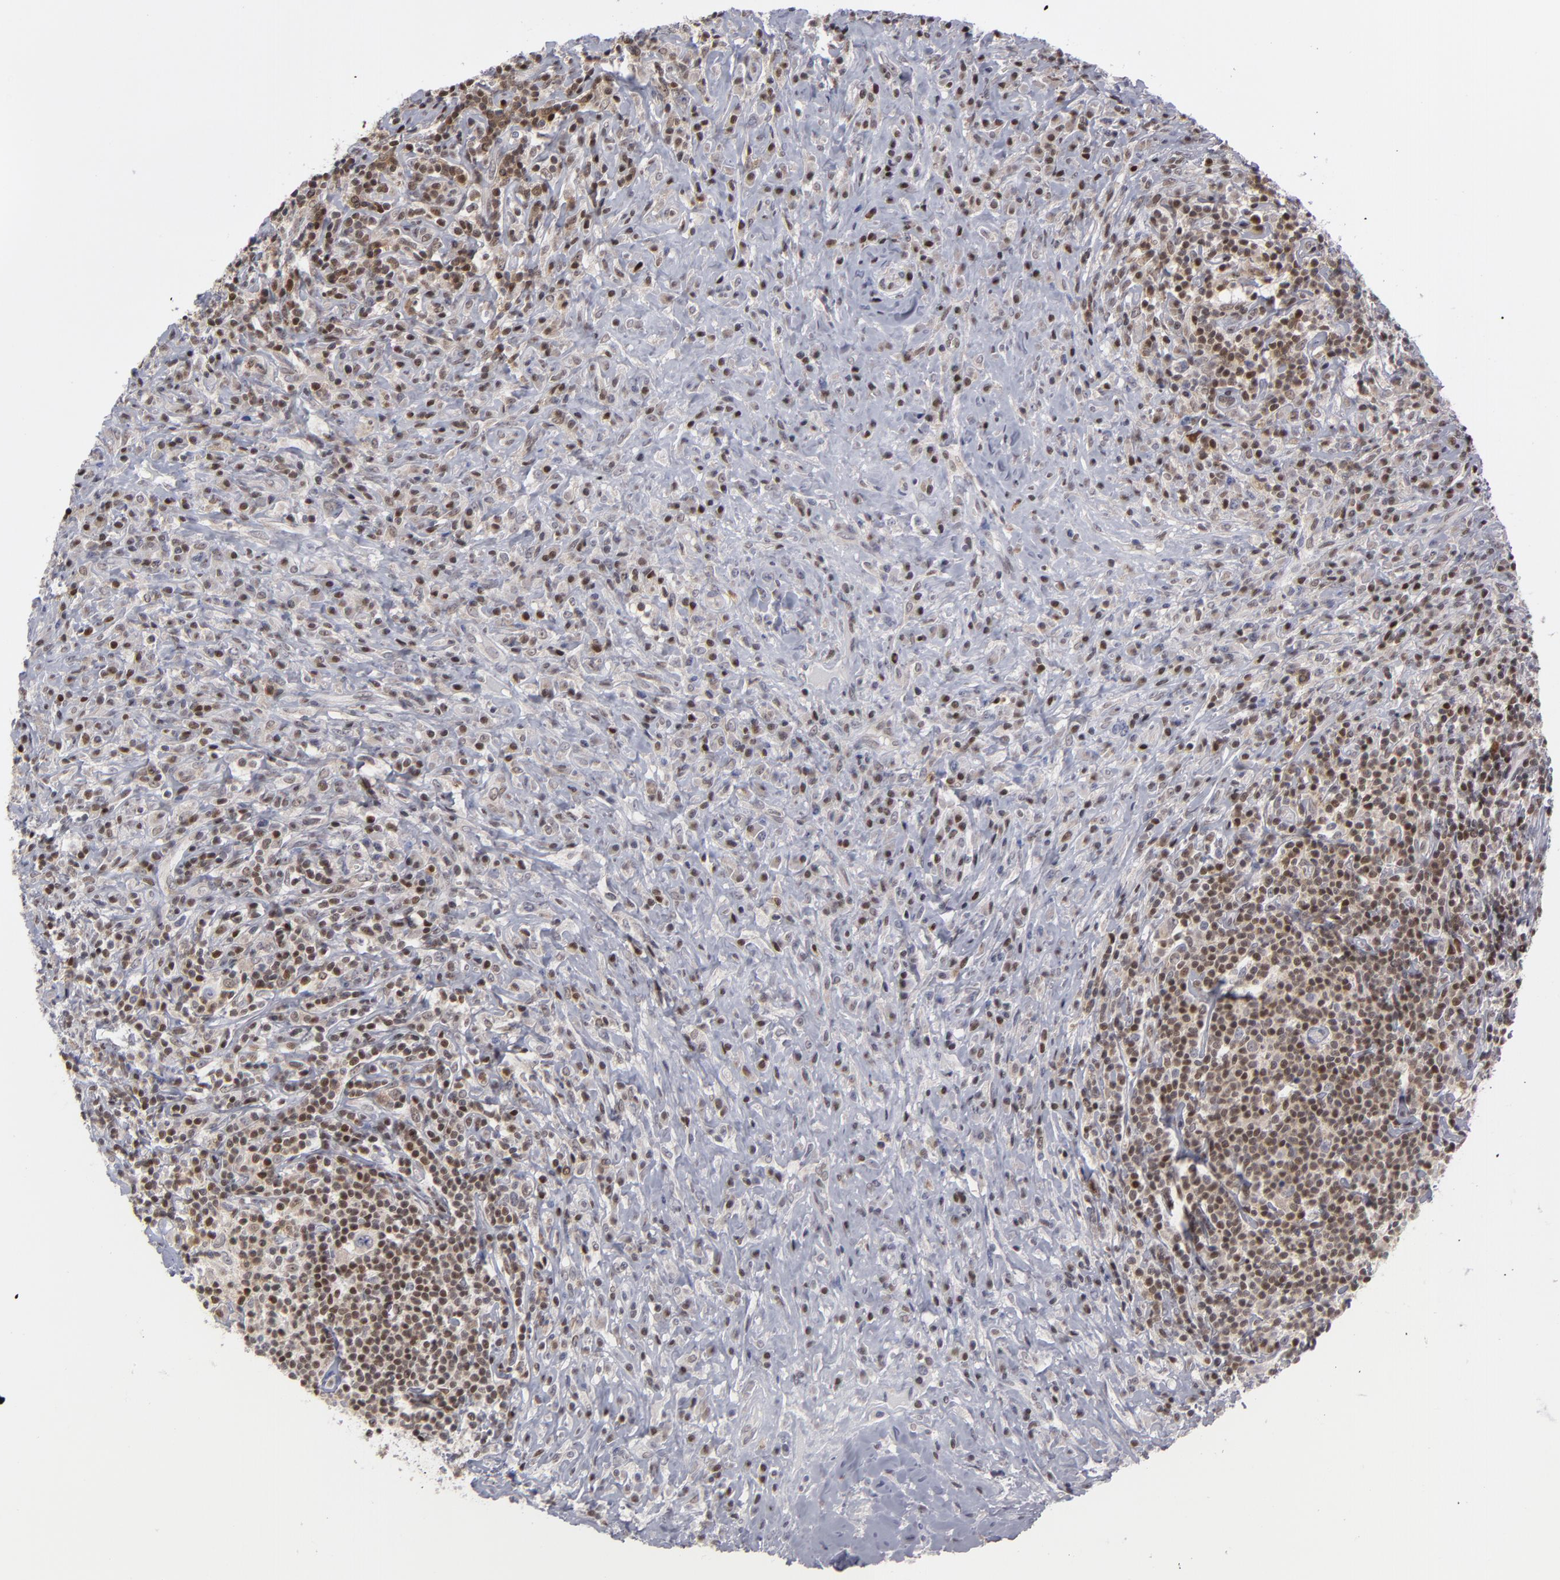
{"staining": {"intensity": "moderate", "quantity": "25%-75%", "location": "cytoplasmic/membranous,nuclear"}, "tissue": "lymphoma", "cell_type": "Tumor cells", "image_type": "cancer", "snomed": [{"axis": "morphology", "description": "Hodgkin's disease, NOS"}, {"axis": "topography", "description": "Lymph node"}], "caption": "Protein expression analysis of human lymphoma reveals moderate cytoplasmic/membranous and nuclear expression in approximately 25%-75% of tumor cells. (IHC, brightfield microscopy, high magnification).", "gene": "GSR", "patient": {"sex": "female", "age": 25}}